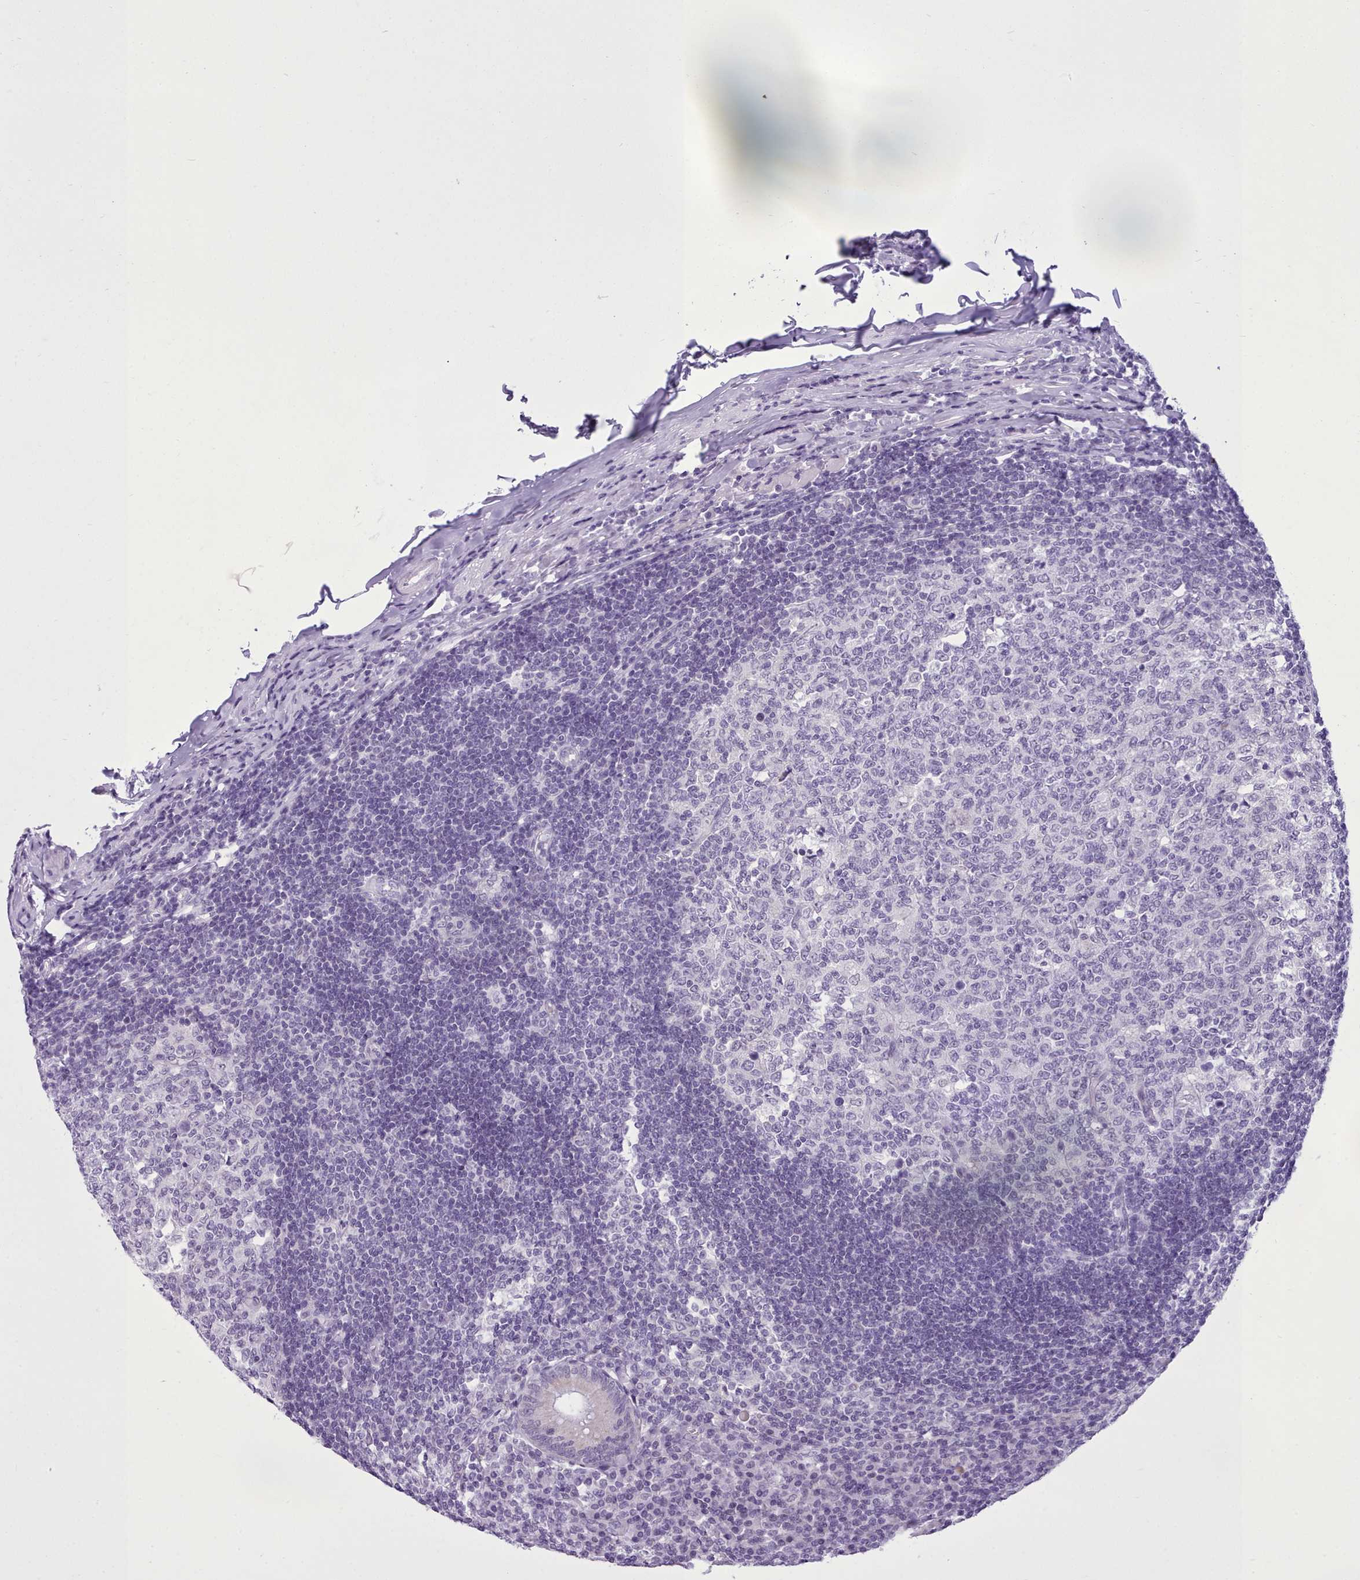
{"staining": {"intensity": "negative", "quantity": "none", "location": "none"}, "tissue": "appendix", "cell_type": "Glandular cells", "image_type": "normal", "snomed": [{"axis": "morphology", "description": "Normal tissue, NOS"}, {"axis": "topography", "description": "Appendix"}], "caption": "This is a micrograph of IHC staining of unremarkable appendix, which shows no positivity in glandular cells. (Brightfield microscopy of DAB immunohistochemistry (IHC) at high magnification).", "gene": "FBXO48", "patient": {"sex": "female", "age": 54}}